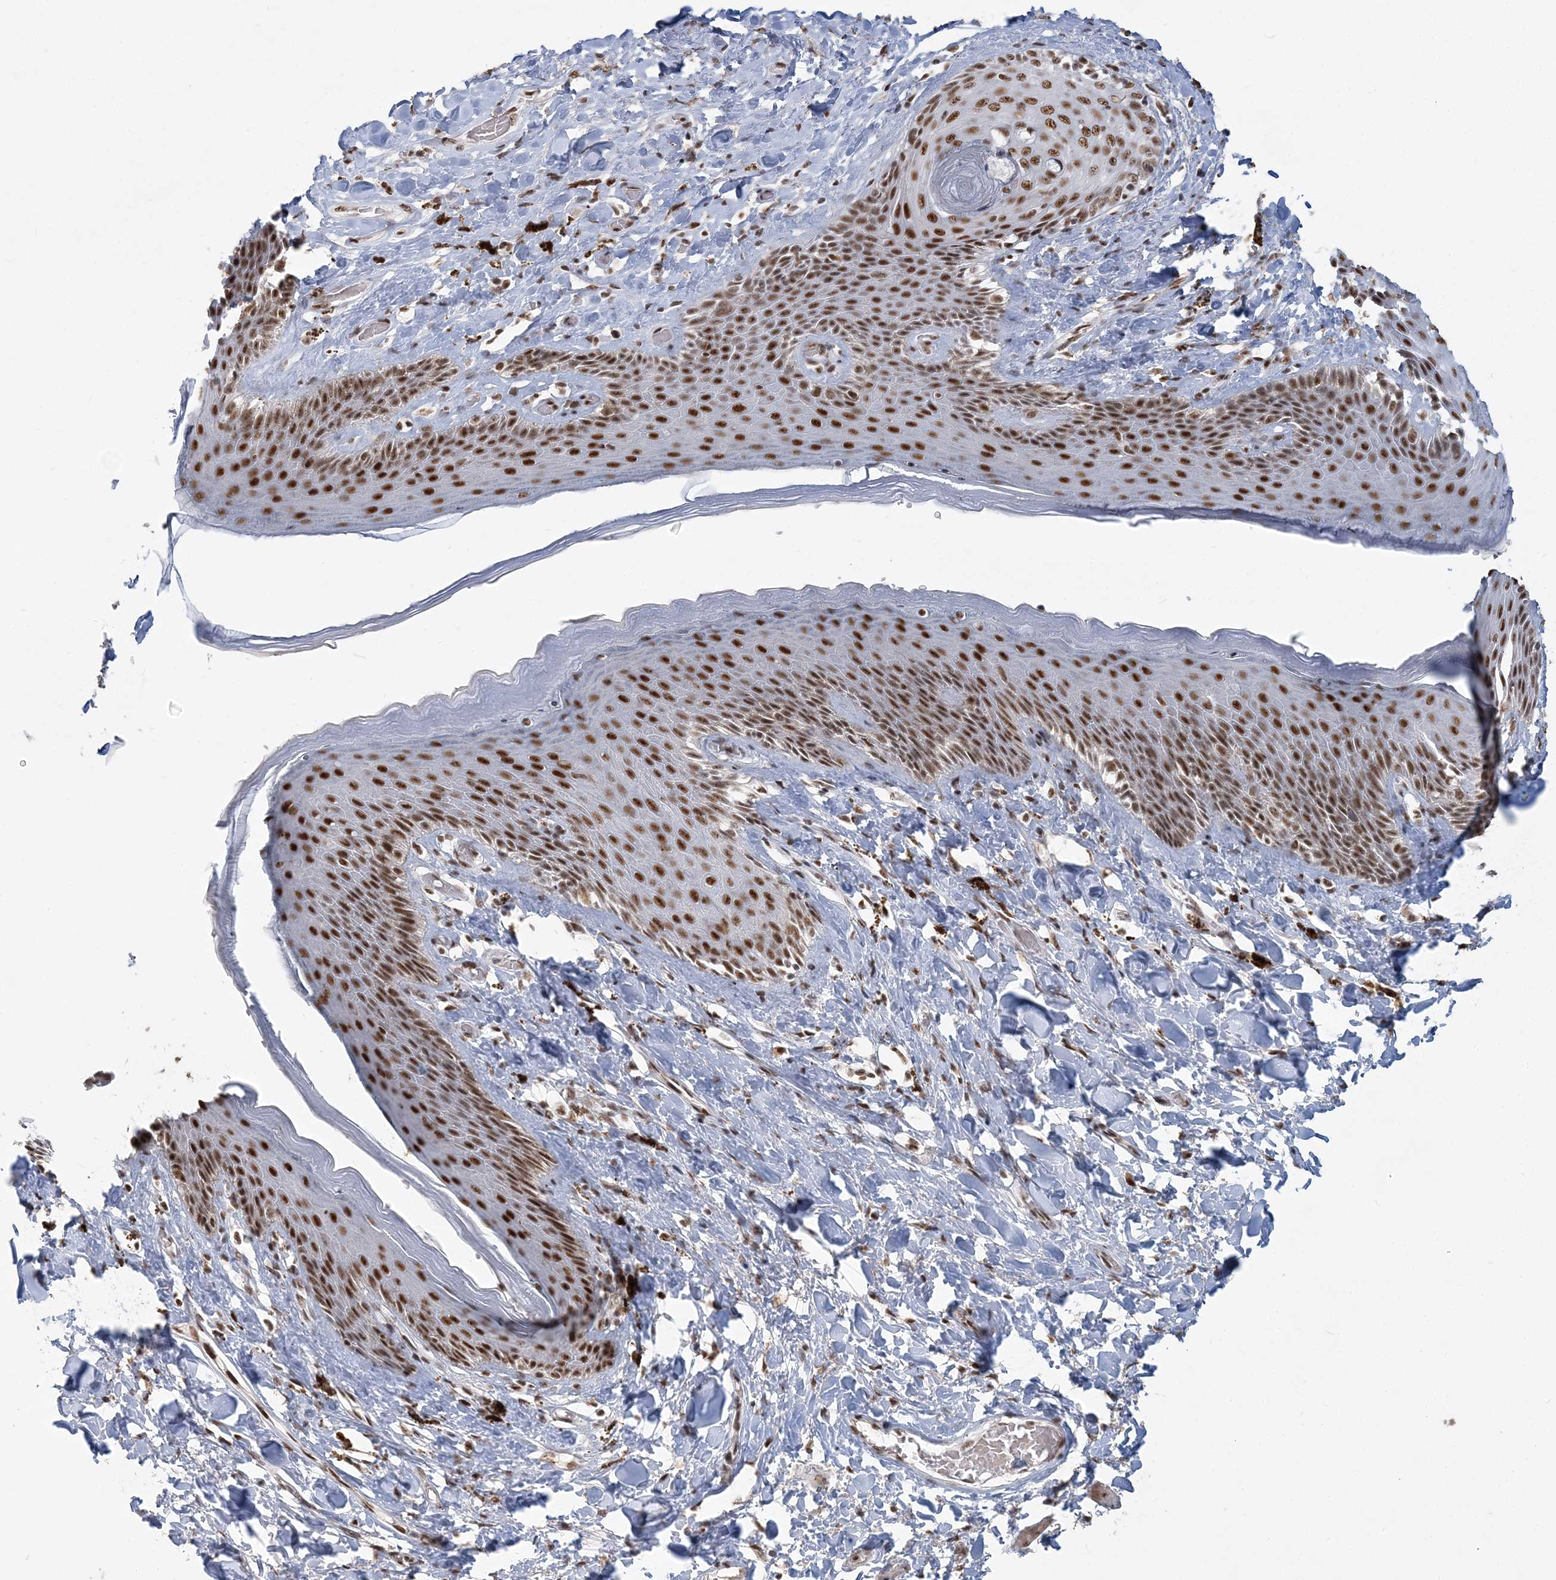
{"staining": {"intensity": "strong", "quantity": ">75%", "location": "nuclear"}, "tissue": "skin", "cell_type": "Epidermal cells", "image_type": "normal", "snomed": [{"axis": "morphology", "description": "Normal tissue, NOS"}, {"axis": "topography", "description": "Anal"}], "caption": "Strong nuclear expression for a protein is identified in about >75% of epidermal cells of normal skin using IHC.", "gene": "PLRG1", "patient": {"sex": "female", "age": 78}}